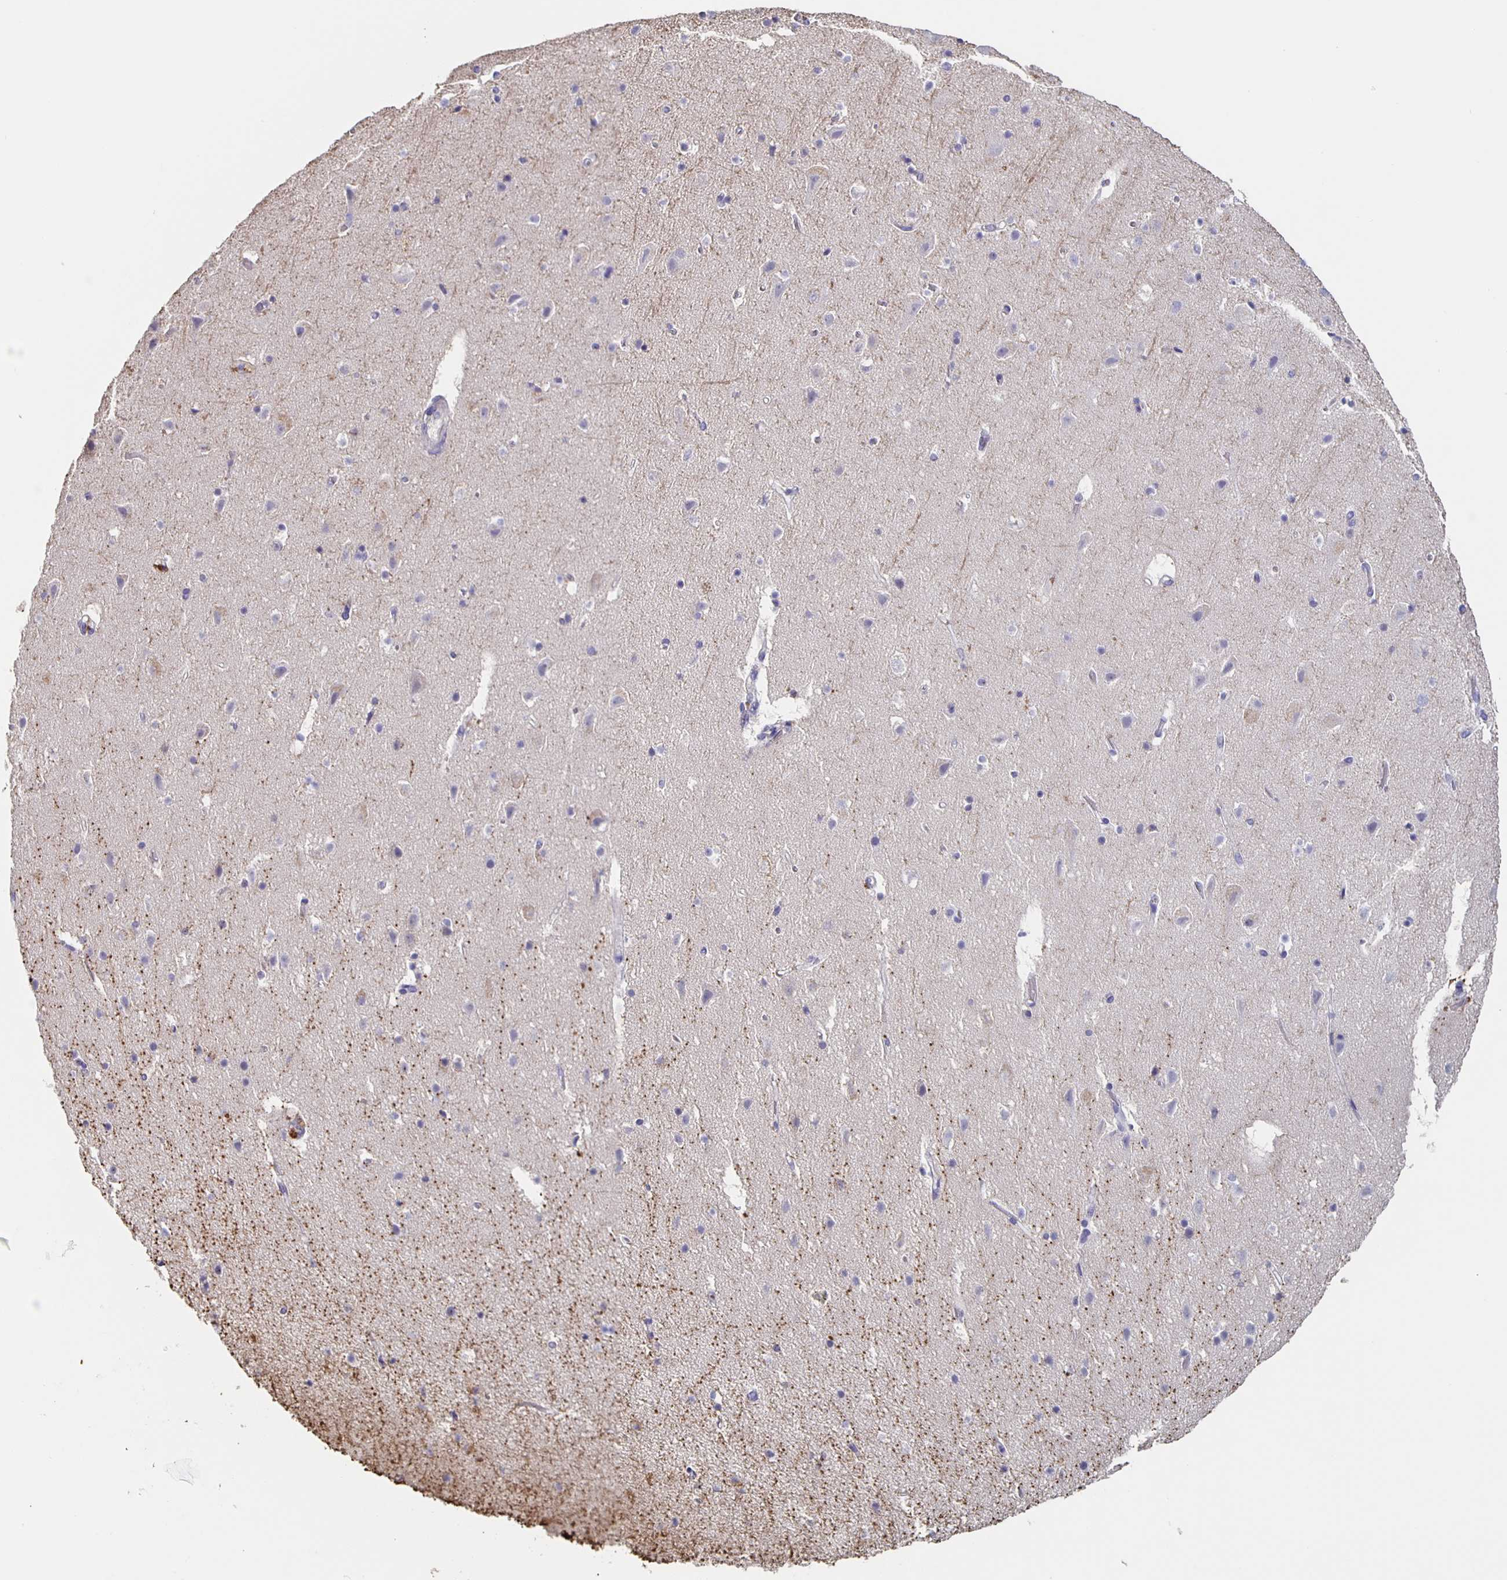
{"staining": {"intensity": "negative", "quantity": "none", "location": "none"}, "tissue": "cerebral cortex", "cell_type": "Endothelial cells", "image_type": "normal", "snomed": [{"axis": "morphology", "description": "Normal tissue, NOS"}, {"axis": "topography", "description": "Cerebral cortex"}], "caption": "Protein analysis of benign cerebral cortex shows no significant expression in endothelial cells.", "gene": "CACNA2D2", "patient": {"sex": "female", "age": 42}}